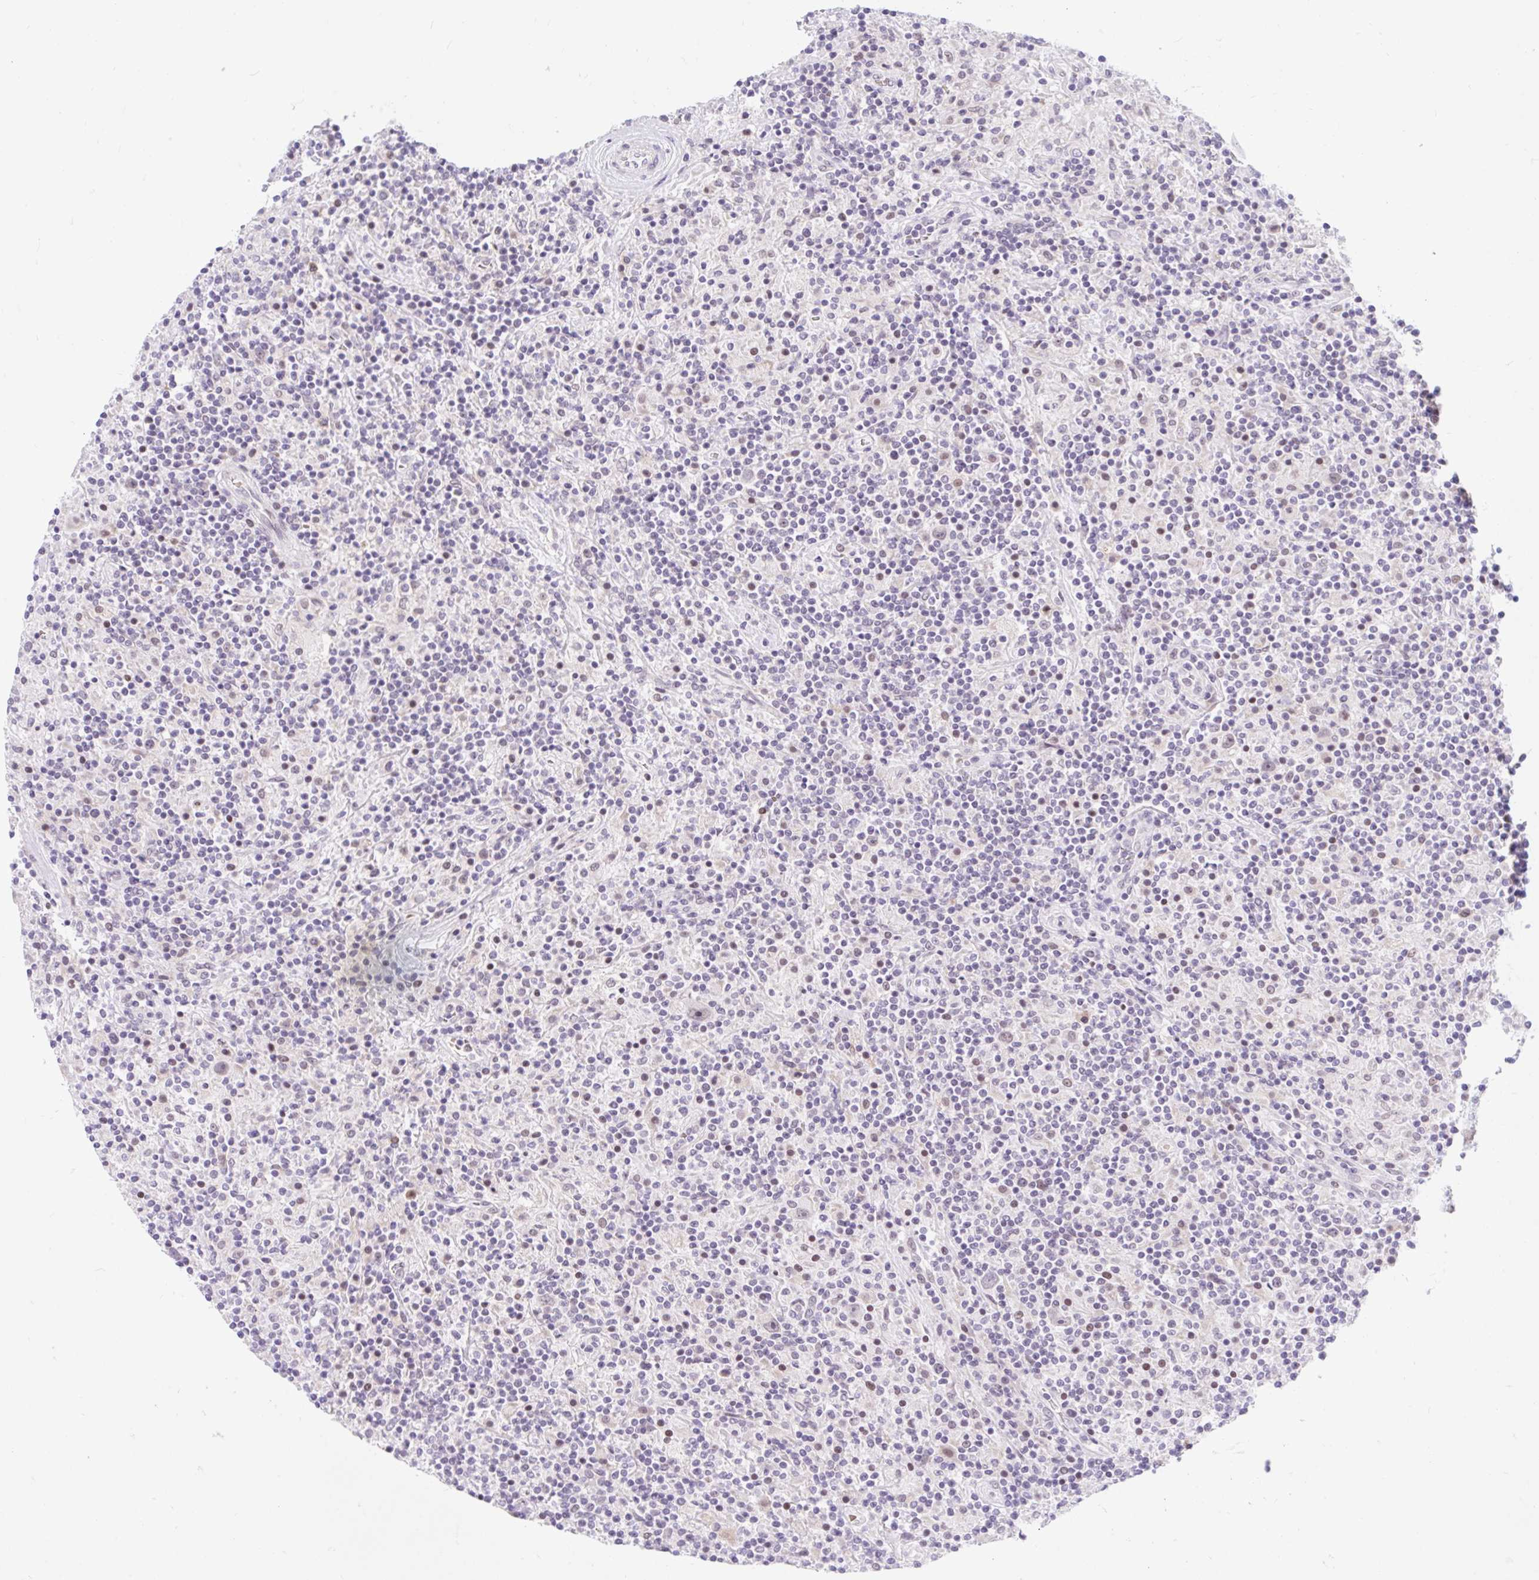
{"staining": {"intensity": "negative", "quantity": "none", "location": "none"}, "tissue": "lymphoma", "cell_type": "Tumor cells", "image_type": "cancer", "snomed": [{"axis": "morphology", "description": "Hodgkin's disease, NOS"}, {"axis": "topography", "description": "Lymph node"}], "caption": "There is no significant positivity in tumor cells of Hodgkin's disease. (DAB IHC visualized using brightfield microscopy, high magnification).", "gene": "SRSF10", "patient": {"sex": "male", "age": 70}}